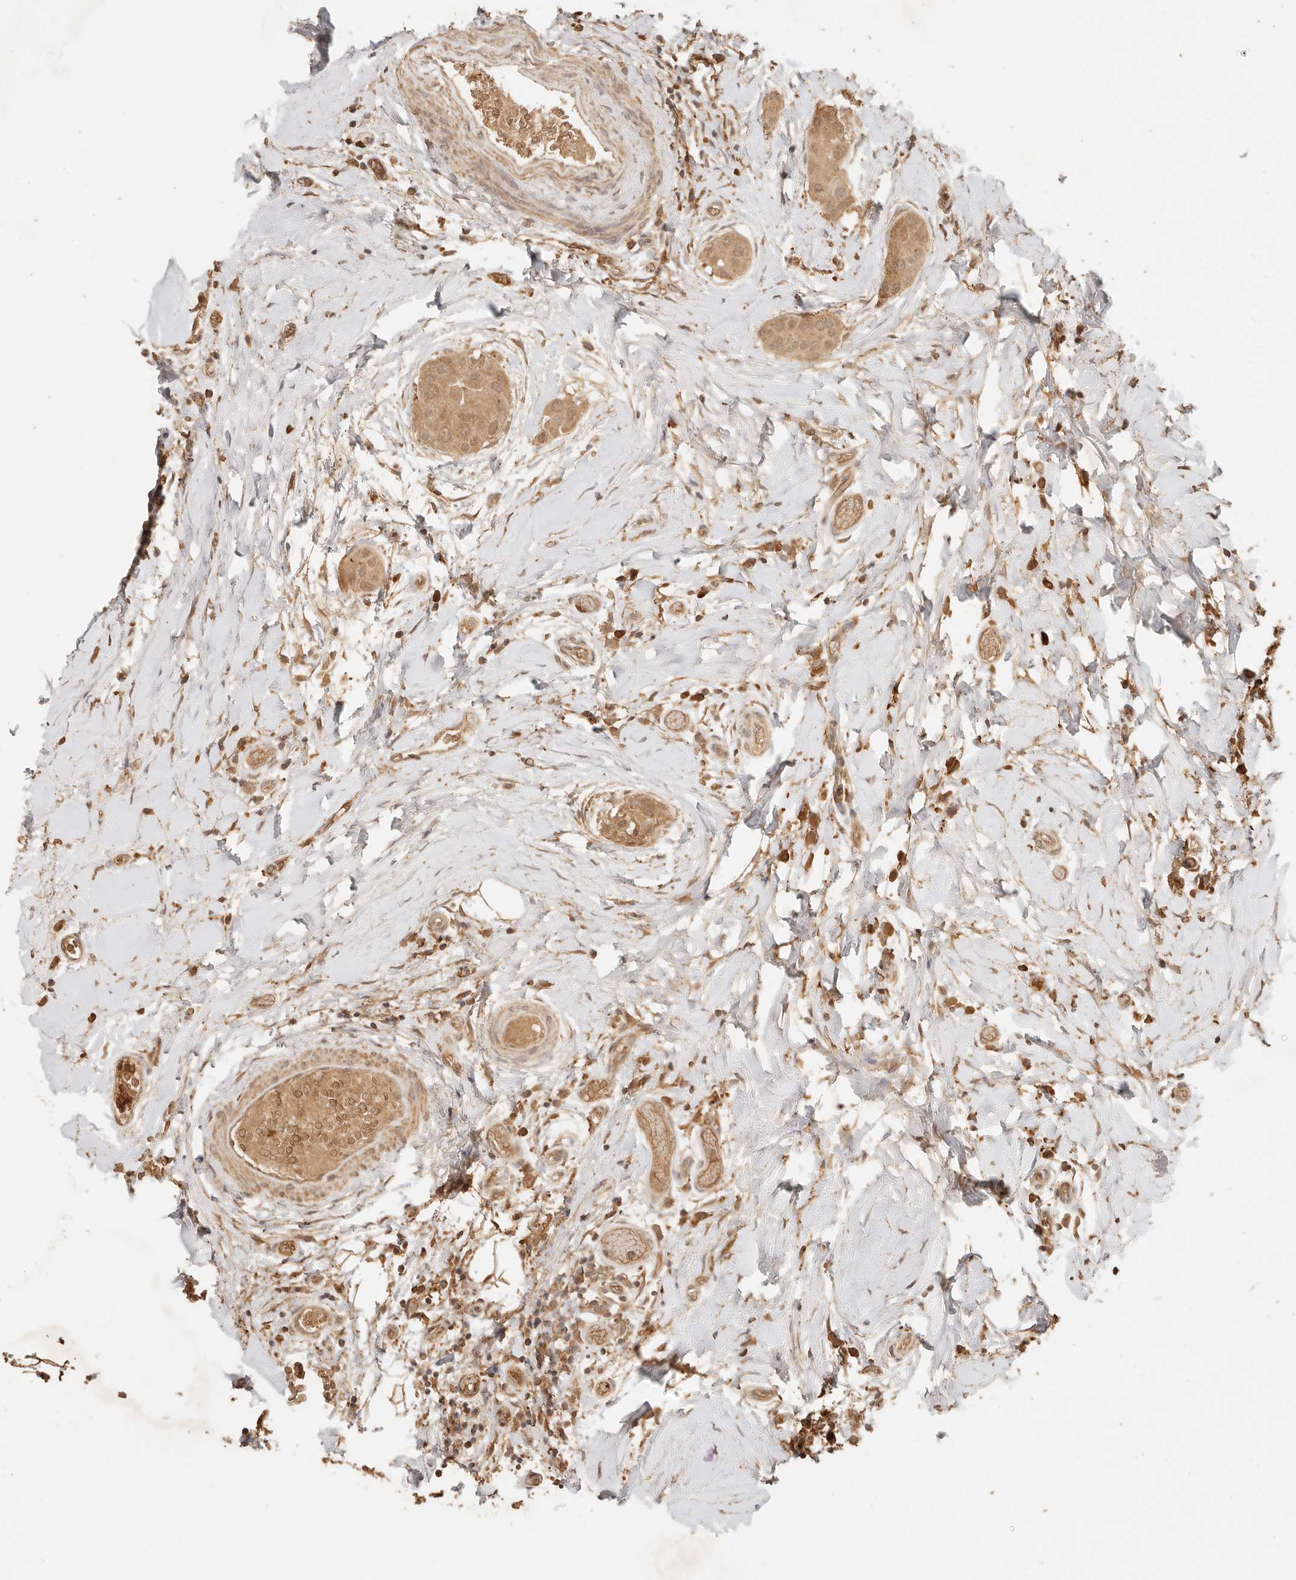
{"staining": {"intensity": "moderate", "quantity": ">75%", "location": "cytoplasmic/membranous,nuclear"}, "tissue": "thyroid cancer", "cell_type": "Tumor cells", "image_type": "cancer", "snomed": [{"axis": "morphology", "description": "Papillary adenocarcinoma, NOS"}, {"axis": "topography", "description": "Thyroid gland"}], "caption": "The histopathology image shows a brown stain indicating the presence of a protein in the cytoplasmic/membranous and nuclear of tumor cells in thyroid cancer. (DAB = brown stain, brightfield microscopy at high magnification).", "gene": "INTS11", "patient": {"sex": "male", "age": 33}}